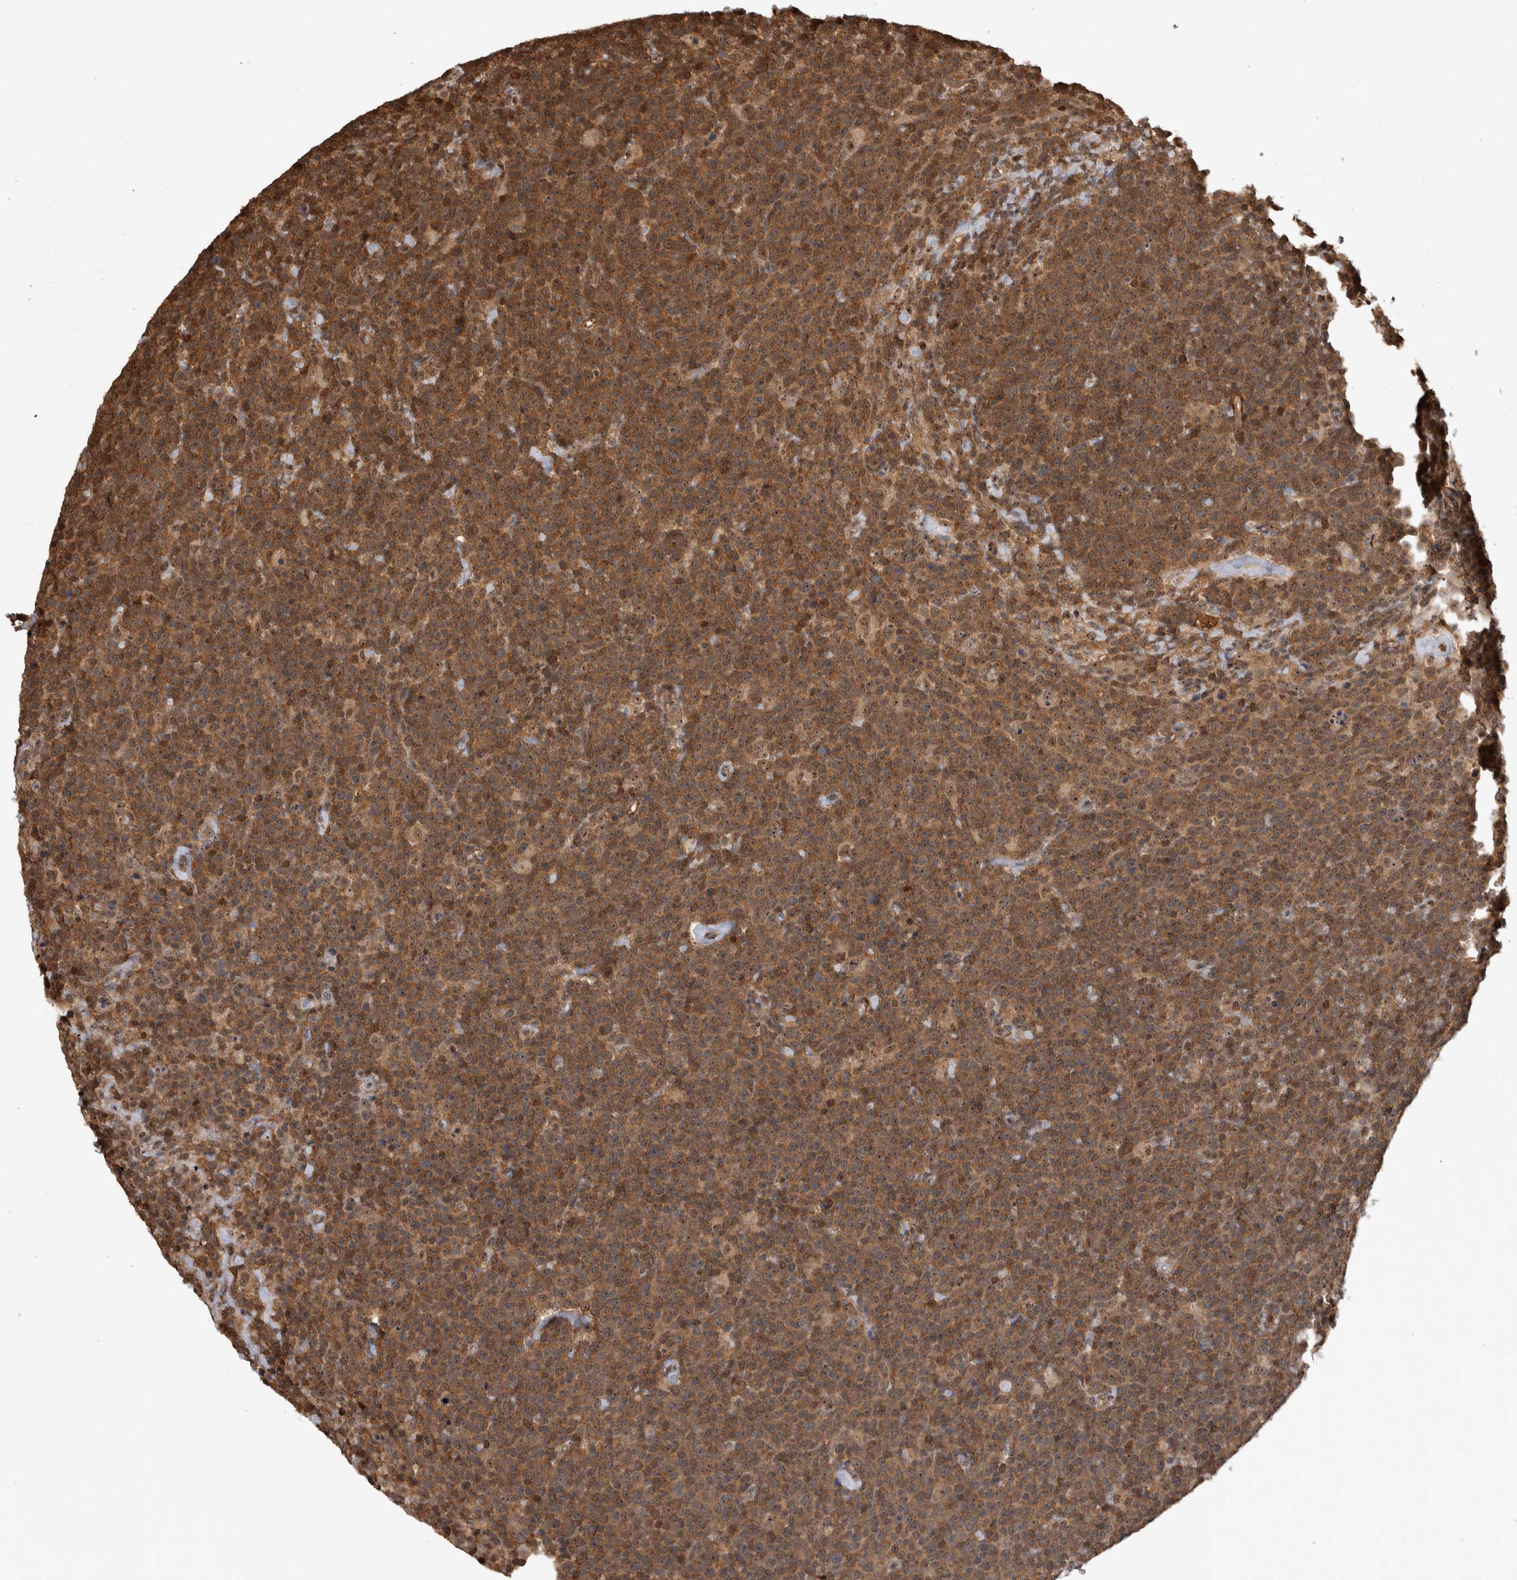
{"staining": {"intensity": "moderate", "quantity": ">75%", "location": "cytoplasmic/membranous,nuclear"}, "tissue": "lymphoma", "cell_type": "Tumor cells", "image_type": "cancer", "snomed": [{"axis": "morphology", "description": "Malignant lymphoma, non-Hodgkin's type, High grade"}, {"axis": "topography", "description": "Lymph node"}], "caption": "IHC image of human lymphoma stained for a protein (brown), which shows medium levels of moderate cytoplasmic/membranous and nuclear expression in about >75% of tumor cells.", "gene": "TDRD7", "patient": {"sex": "male", "age": 61}}